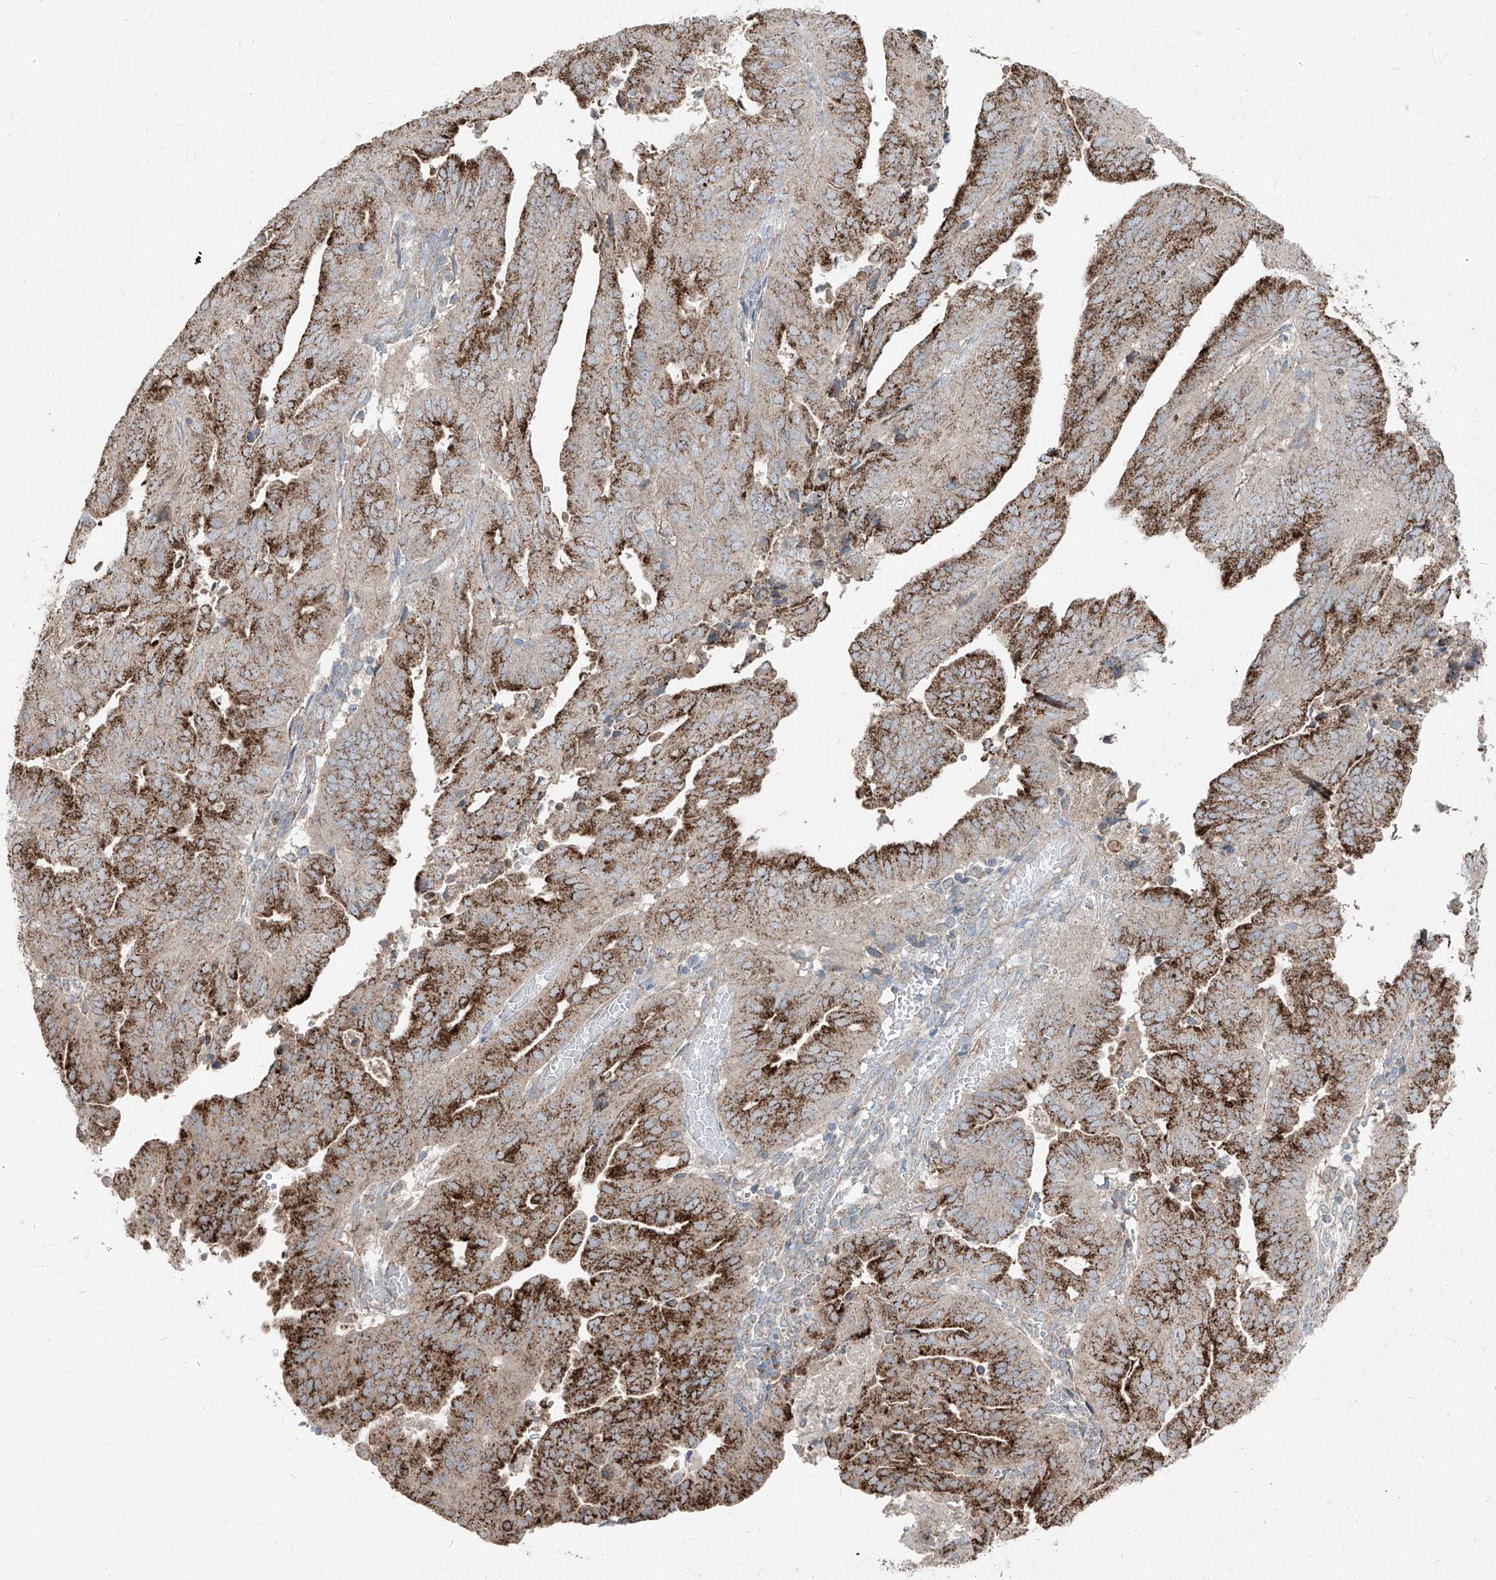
{"staining": {"intensity": "strong", "quantity": ">75%", "location": "cytoplasmic/membranous"}, "tissue": "endometrial cancer", "cell_type": "Tumor cells", "image_type": "cancer", "snomed": [{"axis": "morphology", "description": "Adenocarcinoma, NOS"}, {"axis": "topography", "description": "Uterus"}], "caption": "Protein staining of endometrial cancer tissue shows strong cytoplasmic/membranous staining in about >75% of tumor cells. (DAB (3,3'-diaminobenzidine) IHC with brightfield microscopy, high magnification).", "gene": "ABCD3", "patient": {"sex": "female", "age": 77}}